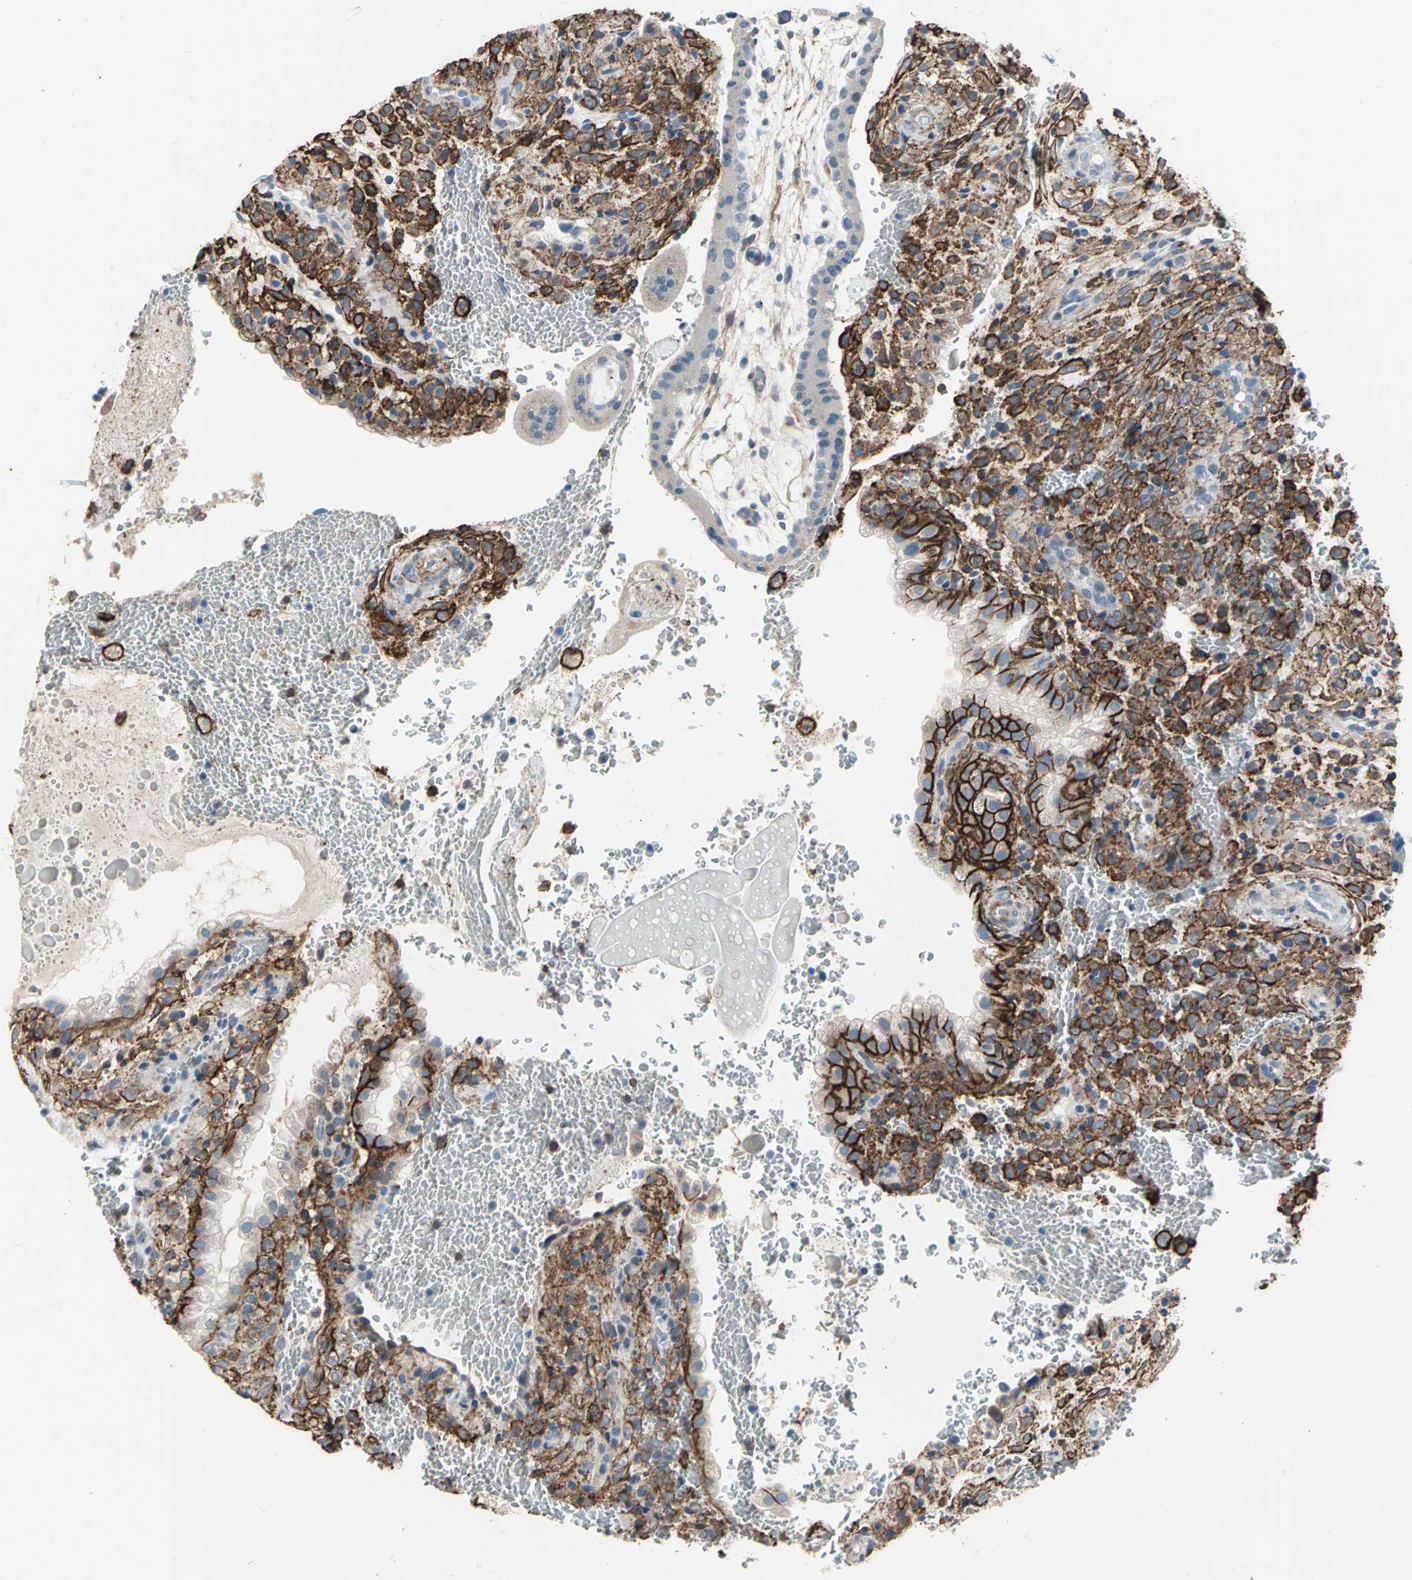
{"staining": {"intensity": "strong", "quantity": ">75%", "location": "cytoplasmic/membranous"}, "tissue": "placenta", "cell_type": "Decidual cells", "image_type": "normal", "snomed": [{"axis": "morphology", "description": "Normal tissue, NOS"}, {"axis": "topography", "description": "Placenta"}], "caption": "IHC of unremarkable placenta exhibits high levels of strong cytoplasmic/membranous expression in about >75% of decidual cells.", "gene": "CD44", "patient": {"sex": "female", "age": 35}}